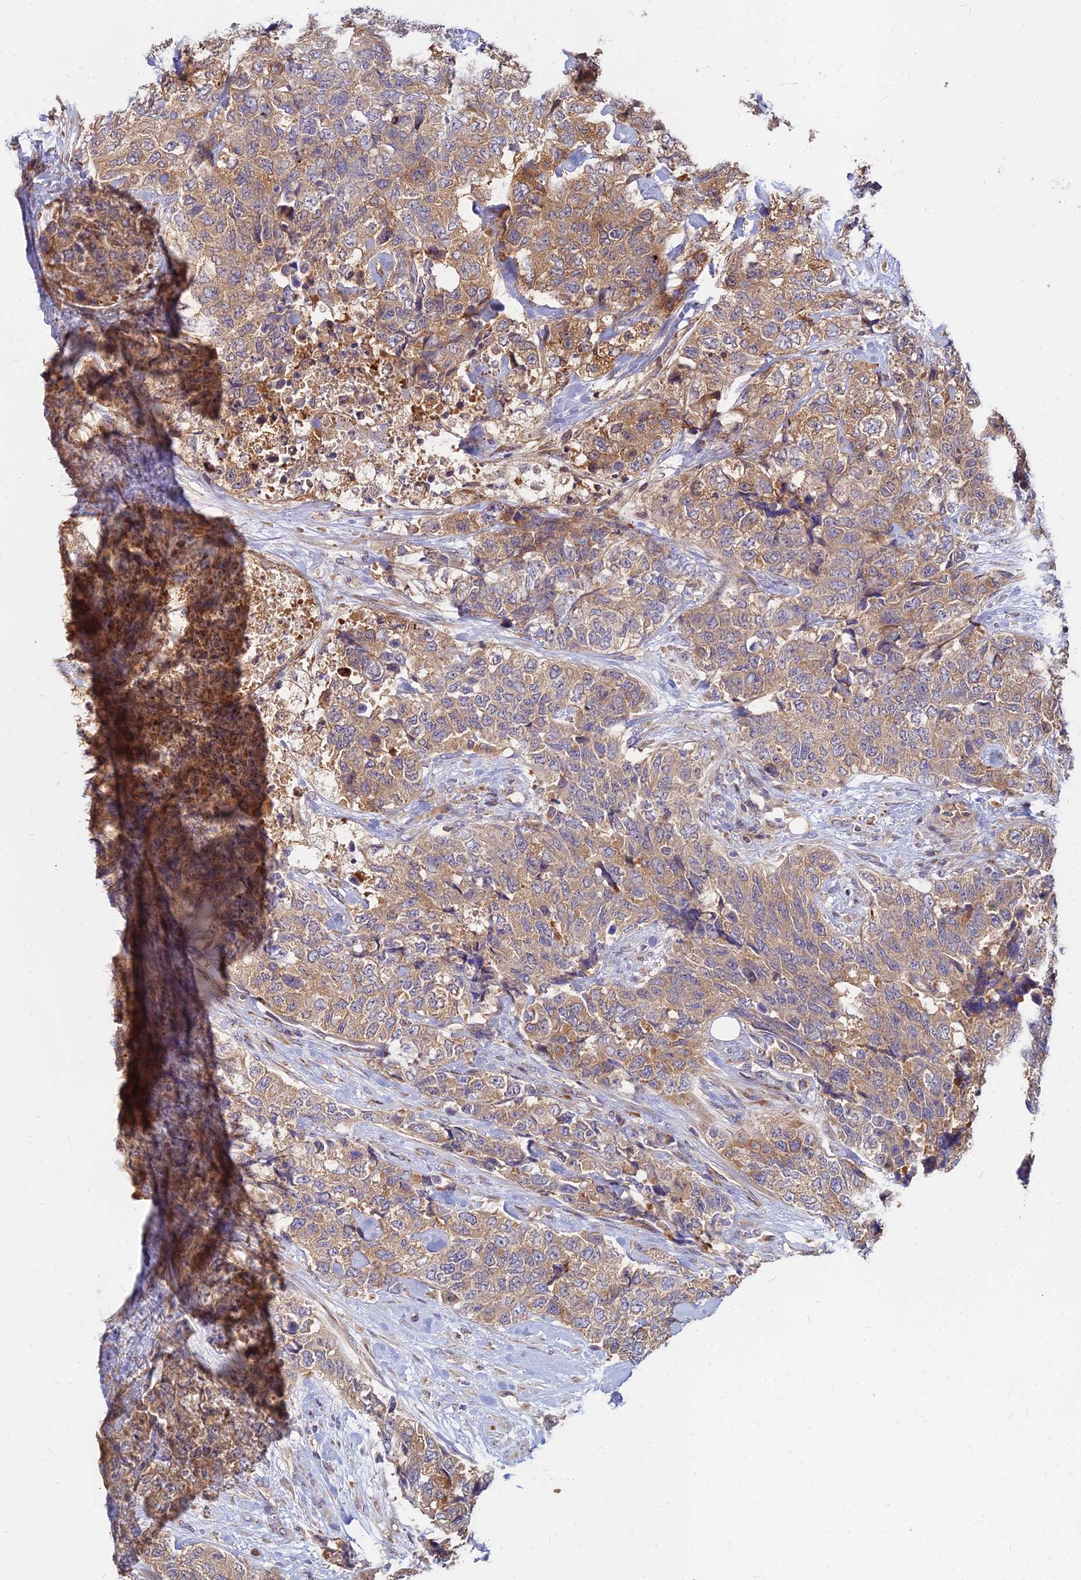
{"staining": {"intensity": "moderate", "quantity": ">75%", "location": "cytoplasmic/membranous"}, "tissue": "urothelial cancer", "cell_type": "Tumor cells", "image_type": "cancer", "snomed": [{"axis": "morphology", "description": "Urothelial carcinoma, High grade"}, {"axis": "topography", "description": "Urinary bladder"}], "caption": "A medium amount of moderate cytoplasmic/membranous positivity is appreciated in approximately >75% of tumor cells in urothelial cancer tissue. (DAB (3,3'-diaminobenzidine) IHC with brightfield microscopy, high magnification).", "gene": "CCT6B", "patient": {"sex": "female", "age": 78}}